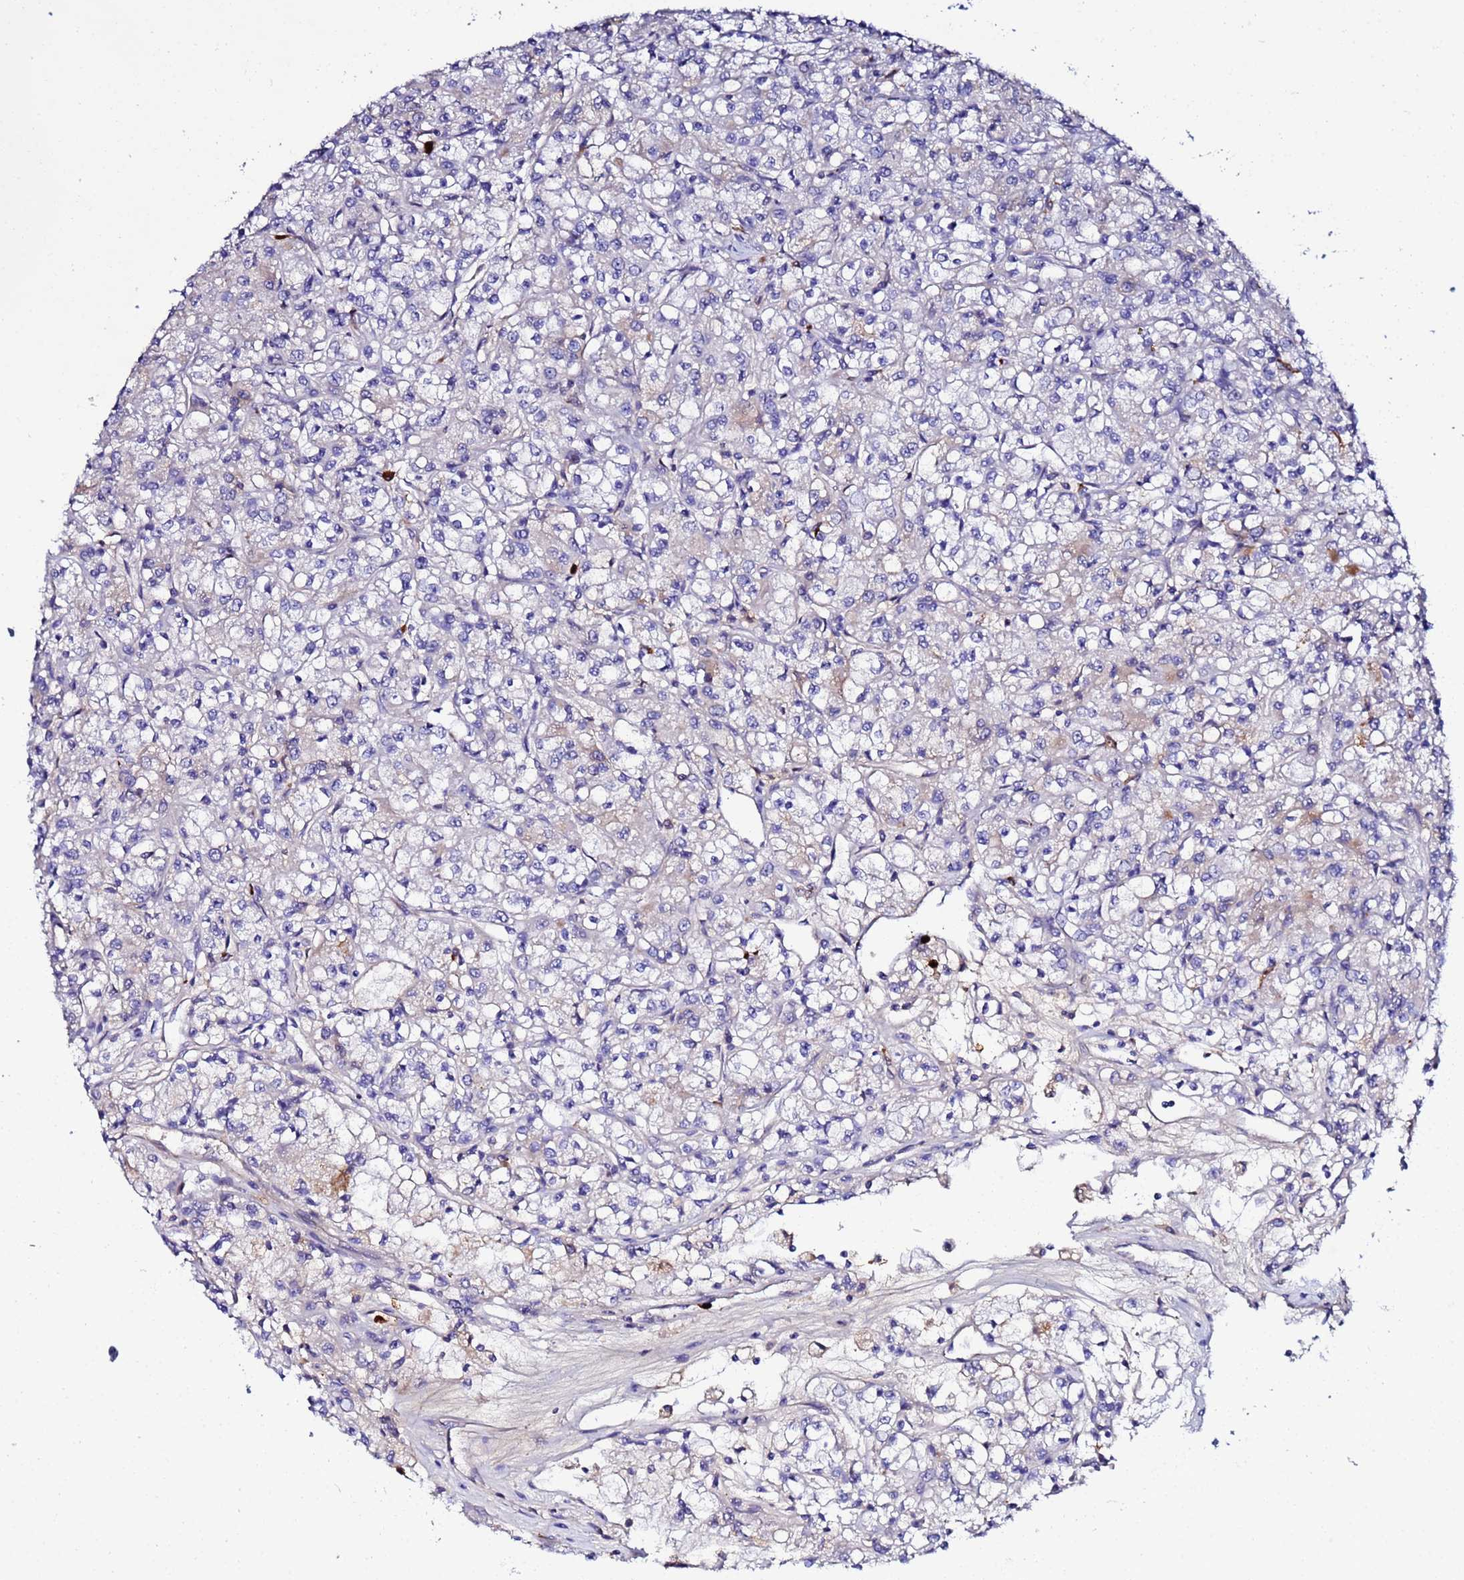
{"staining": {"intensity": "negative", "quantity": "none", "location": "none"}, "tissue": "renal cancer", "cell_type": "Tumor cells", "image_type": "cancer", "snomed": [{"axis": "morphology", "description": "Adenocarcinoma, NOS"}, {"axis": "topography", "description": "Kidney"}], "caption": "Immunohistochemistry (IHC) photomicrograph of neoplastic tissue: human renal cancer stained with DAB demonstrates no significant protein expression in tumor cells.", "gene": "TUBAL3", "patient": {"sex": "female", "age": 59}}